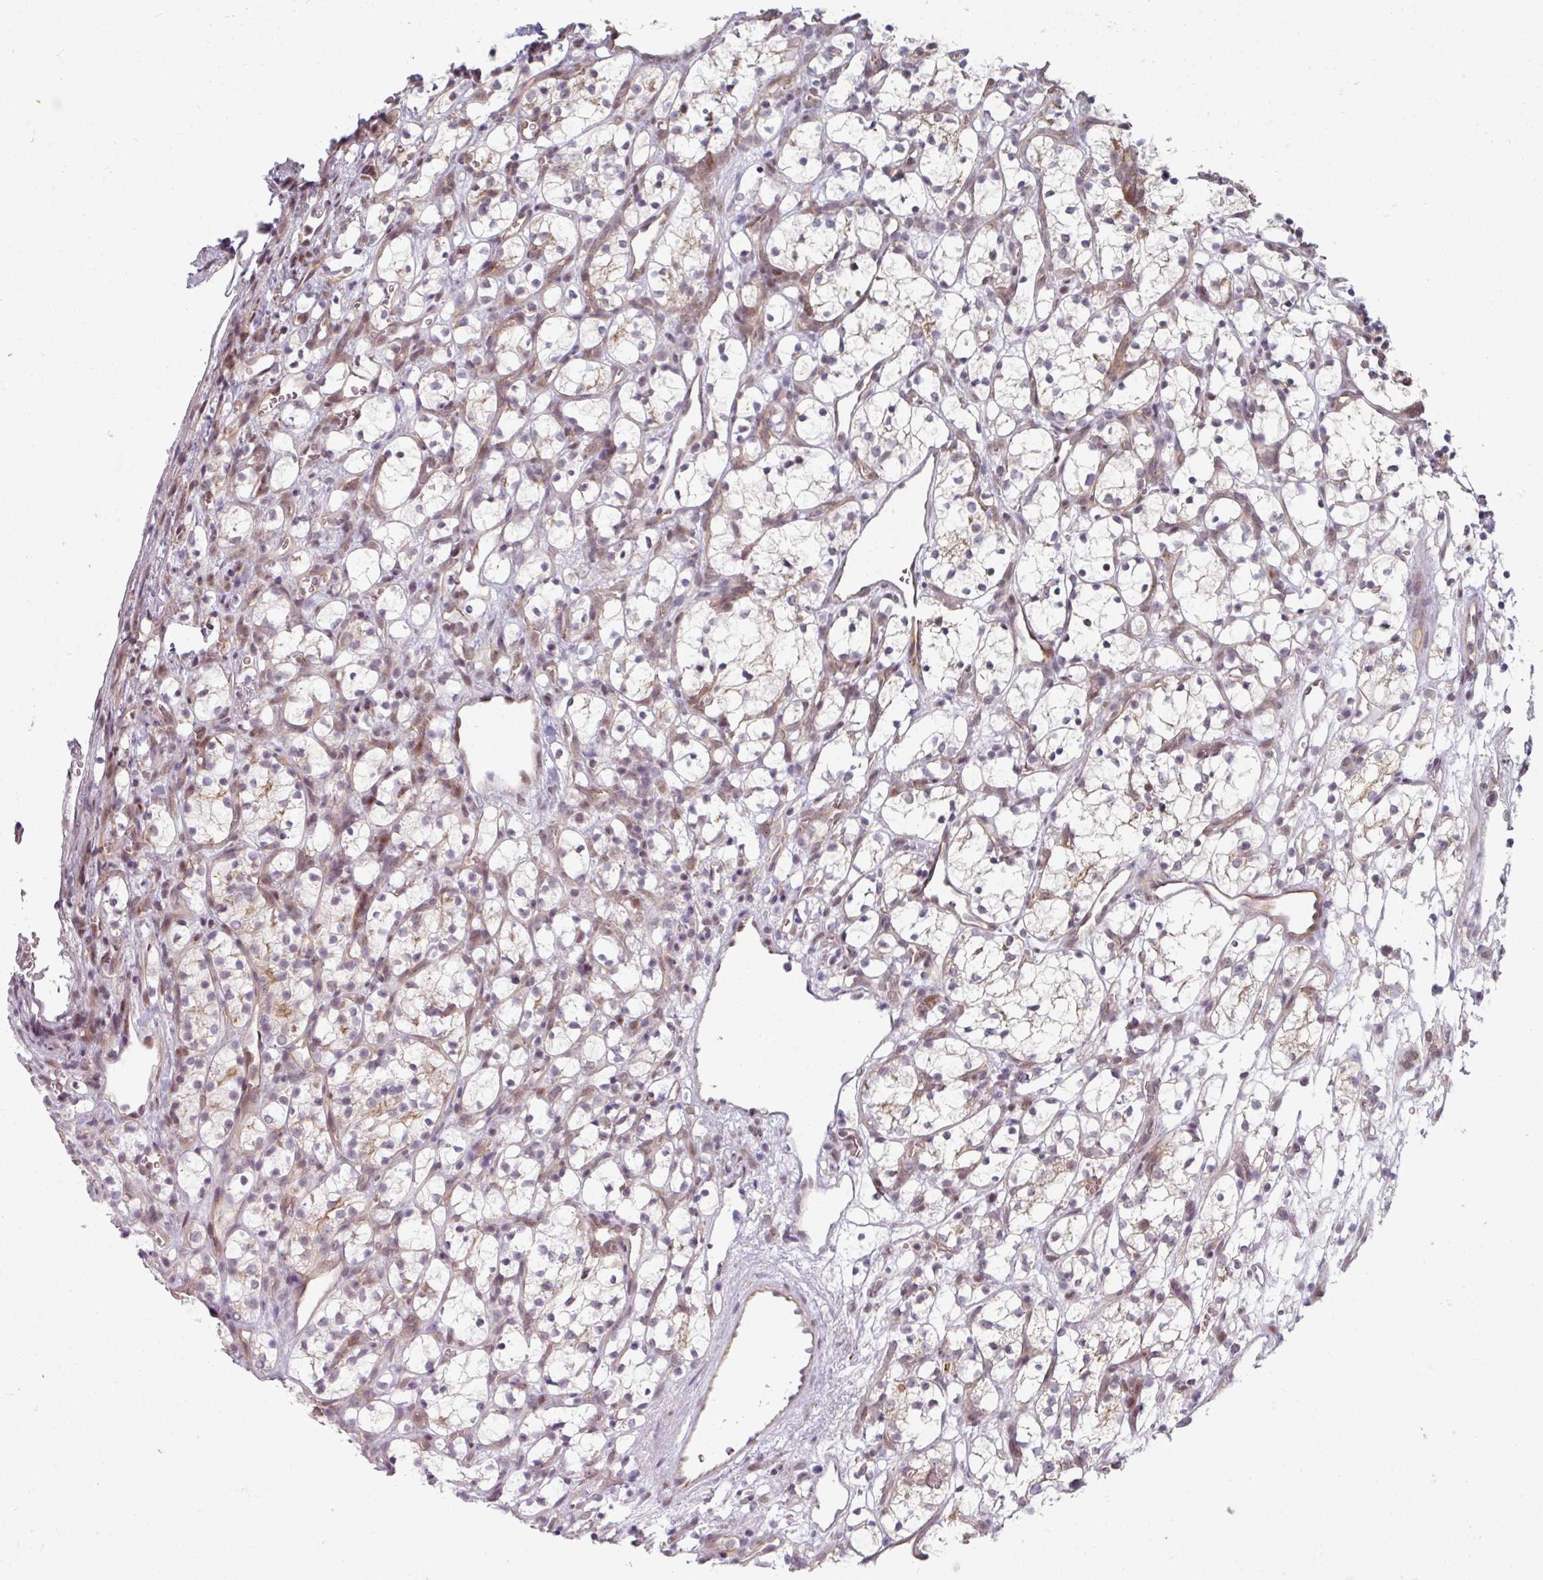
{"staining": {"intensity": "negative", "quantity": "none", "location": "none"}, "tissue": "renal cancer", "cell_type": "Tumor cells", "image_type": "cancer", "snomed": [{"axis": "morphology", "description": "Adenocarcinoma, NOS"}, {"axis": "topography", "description": "Kidney"}], "caption": "High power microscopy micrograph of an immunohistochemistry (IHC) micrograph of renal cancer, revealing no significant positivity in tumor cells.", "gene": "TMCC1", "patient": {"sex": "female", "age": 69}}